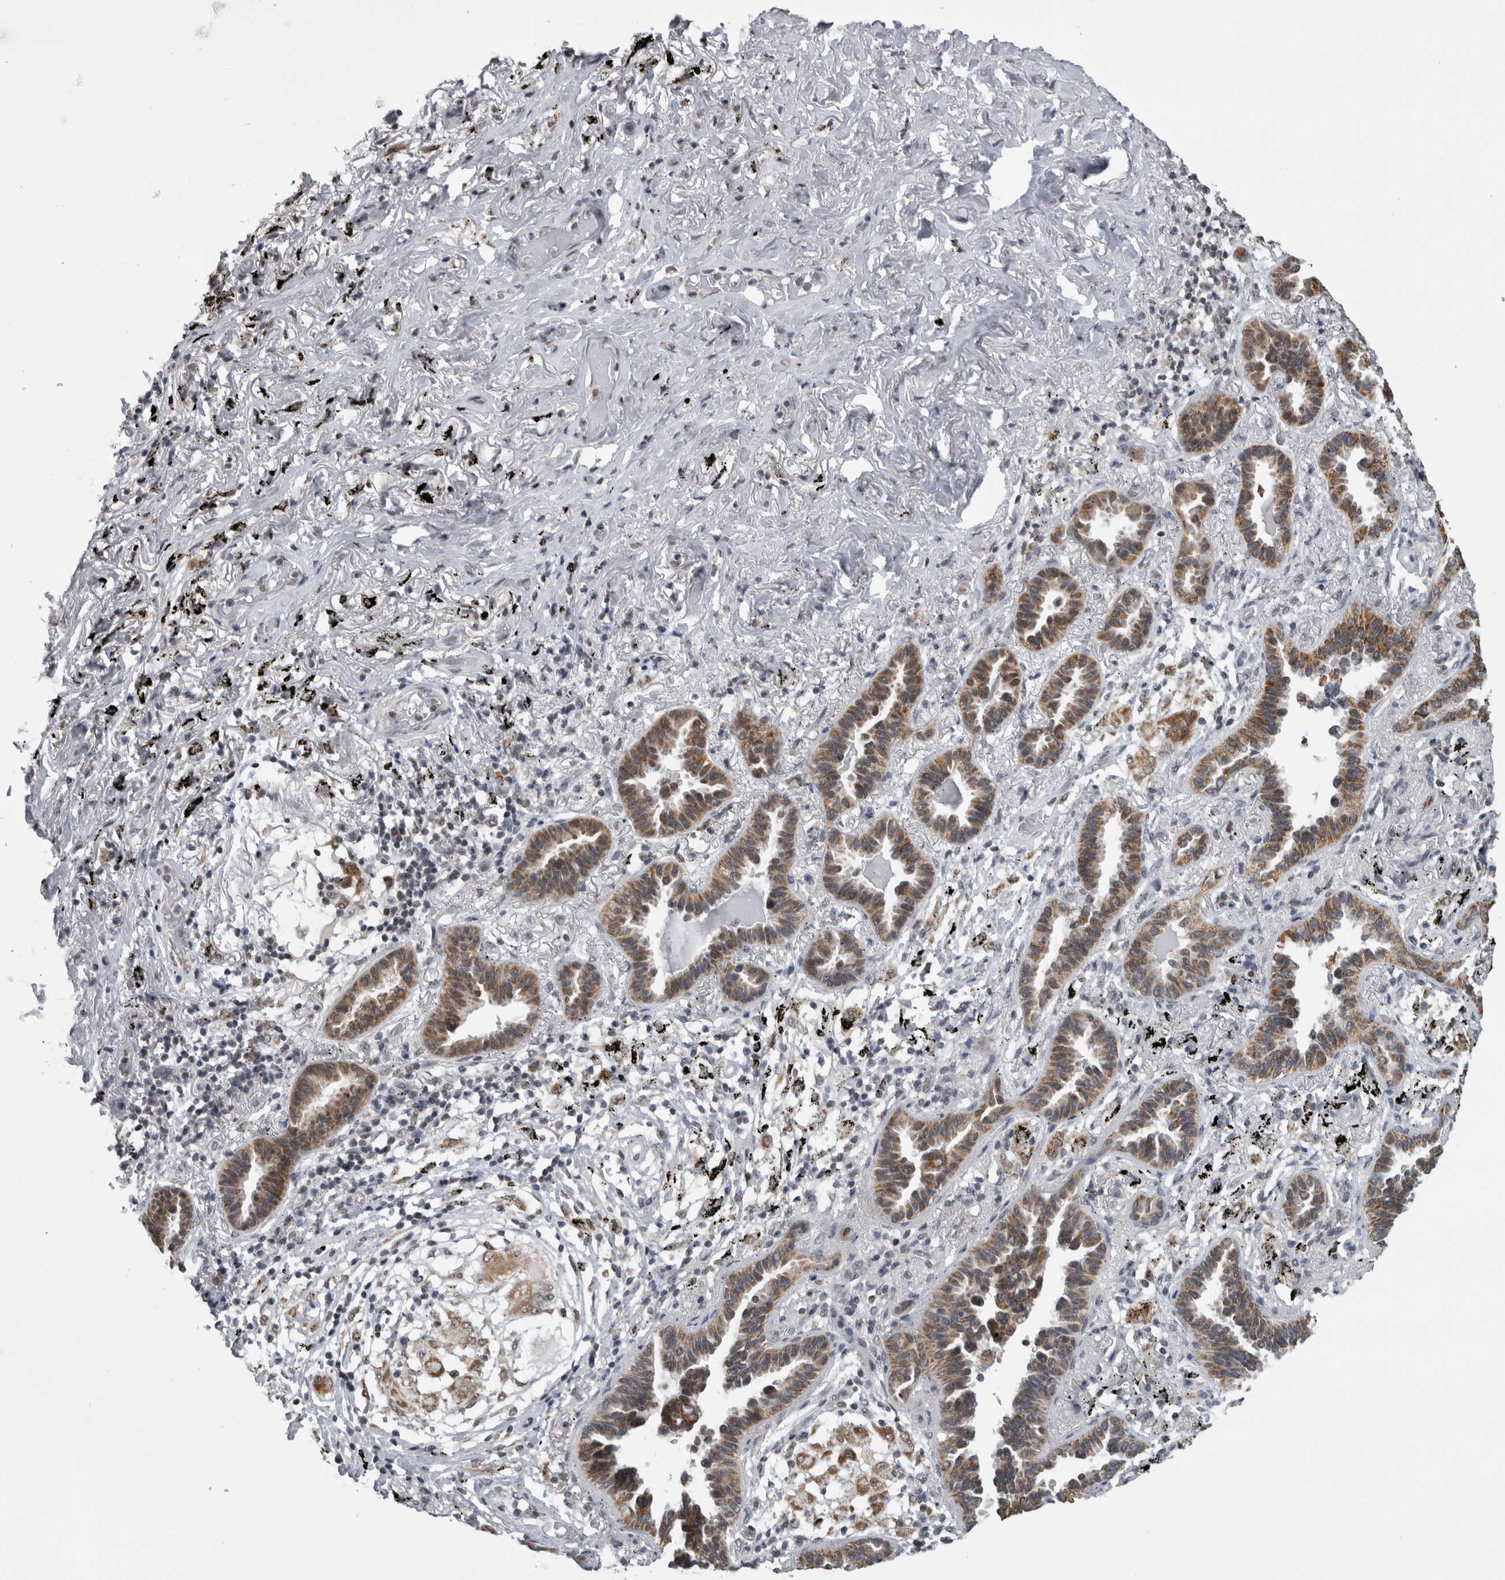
{"staining": {"intensity": "moderate", "quantity": ">75%", "location": "cytoplasmic/membranous"}, "tissue": "lung cancer", "cell_type": "Tumor cells", "image_type": "cancer", "snomed": [{"axis": "morphology", "description": "Adenocarcinoma, NOS"}, {"axis": "topography", "description": "Lung"}], "caption": "About >75% of tumor cells in adenocarcinoma (lung) display moderate cytoplasmic/membranous protein expression as visualized by brown immunohistochemical staining.", "gene": "OR2K2", "patient": {"sex": "male", "age": 59}}